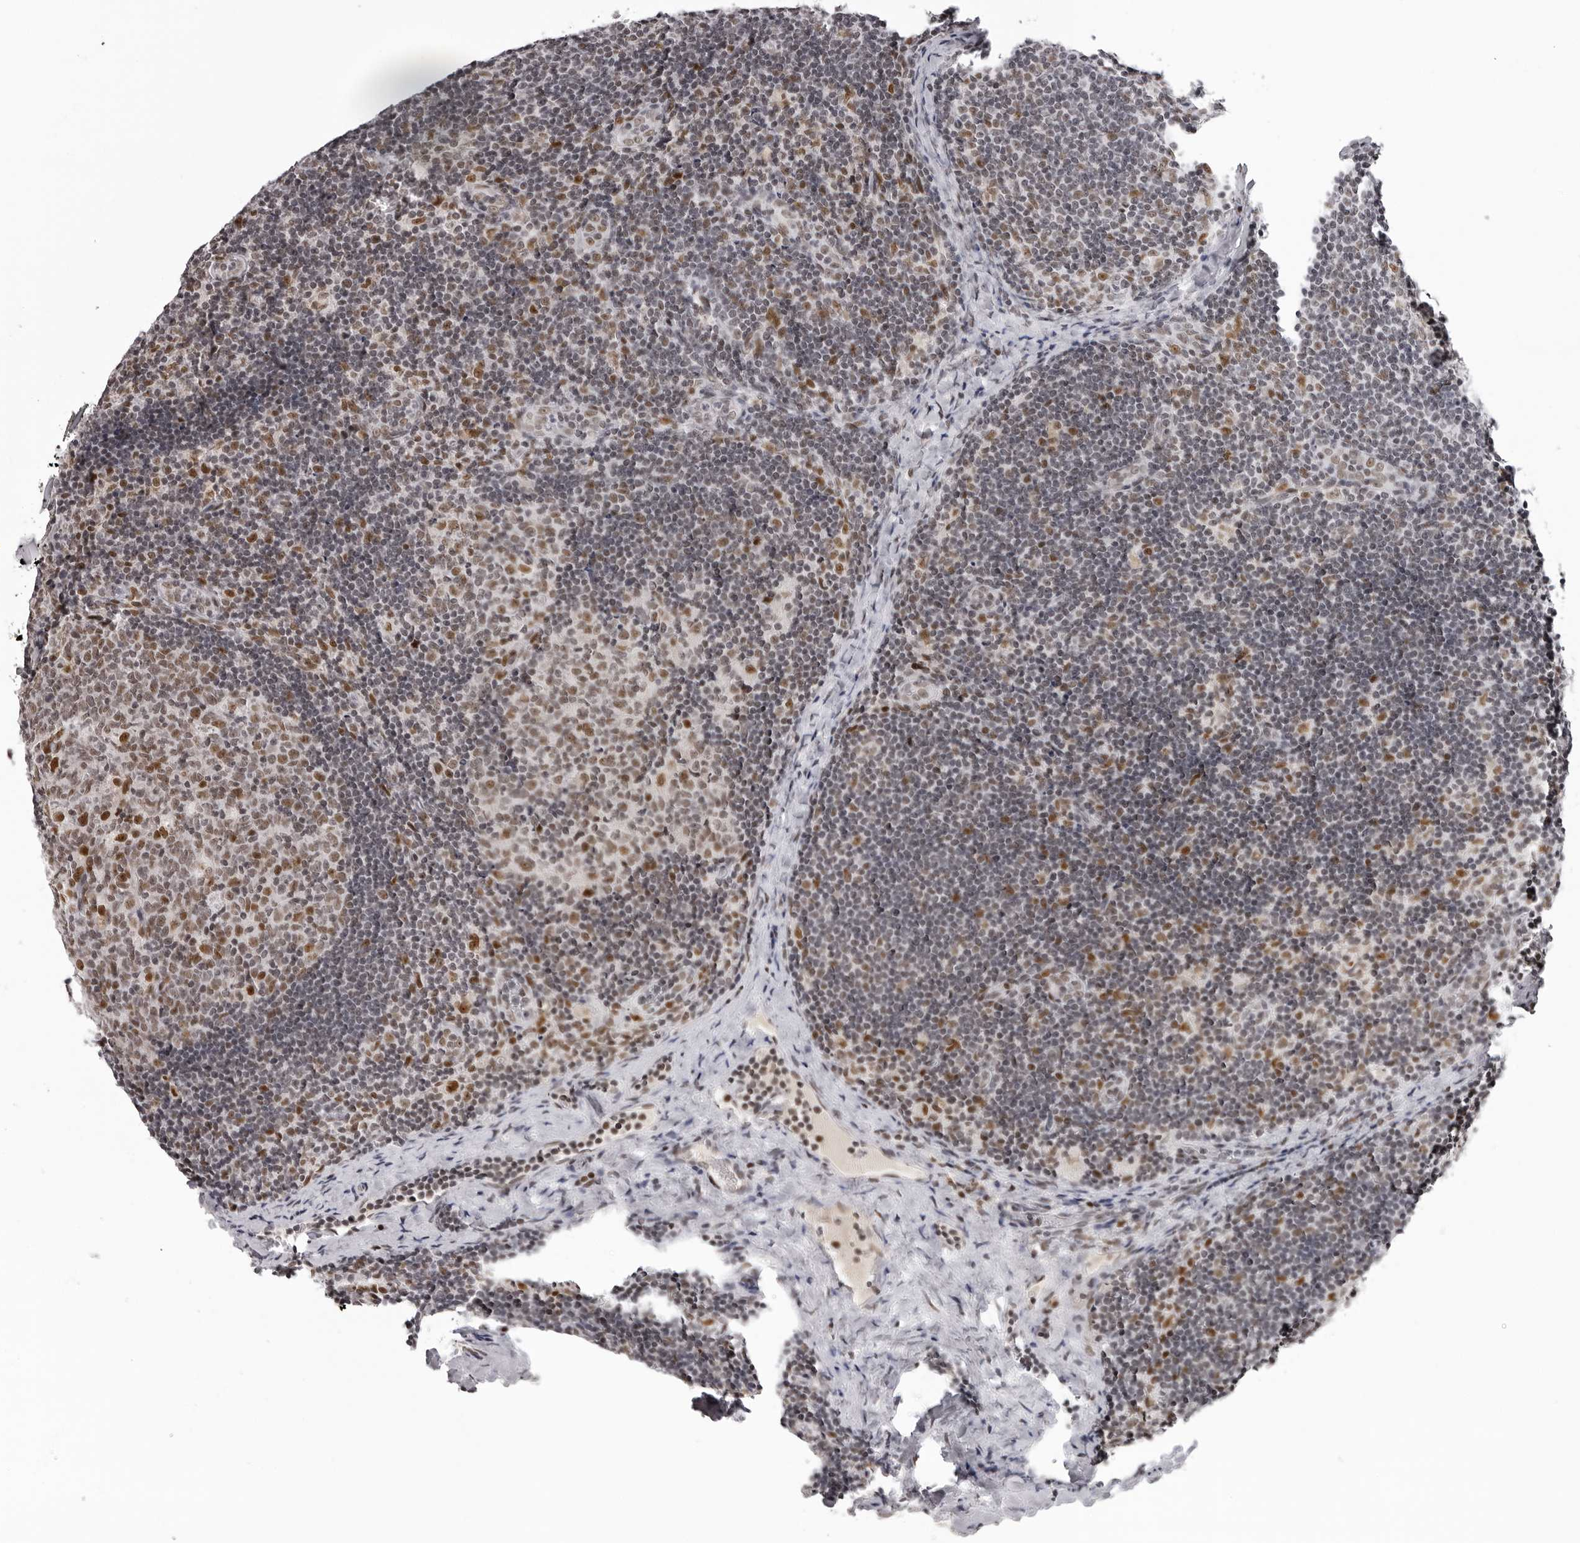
{"staining": {"intensity": "moderate", "quantity": "25%-75%", "location": "nuclear"}, "tissue": "lymph node", "cell_type": "Germinal center cells", "image_type": "normal", "snomed": [{"axis": "morphology", "description": "Normal tissue, NOS"}, {"axis": "topography", "description": "Lymph node"}], "caption": "Germinal center cells demonstrate moderate nuclear positivity in approximately 25%-75% of cells in unremarkable lymph node.", "gene": "HEXIM2", "patient": {"sex": "female", "age": 14}}